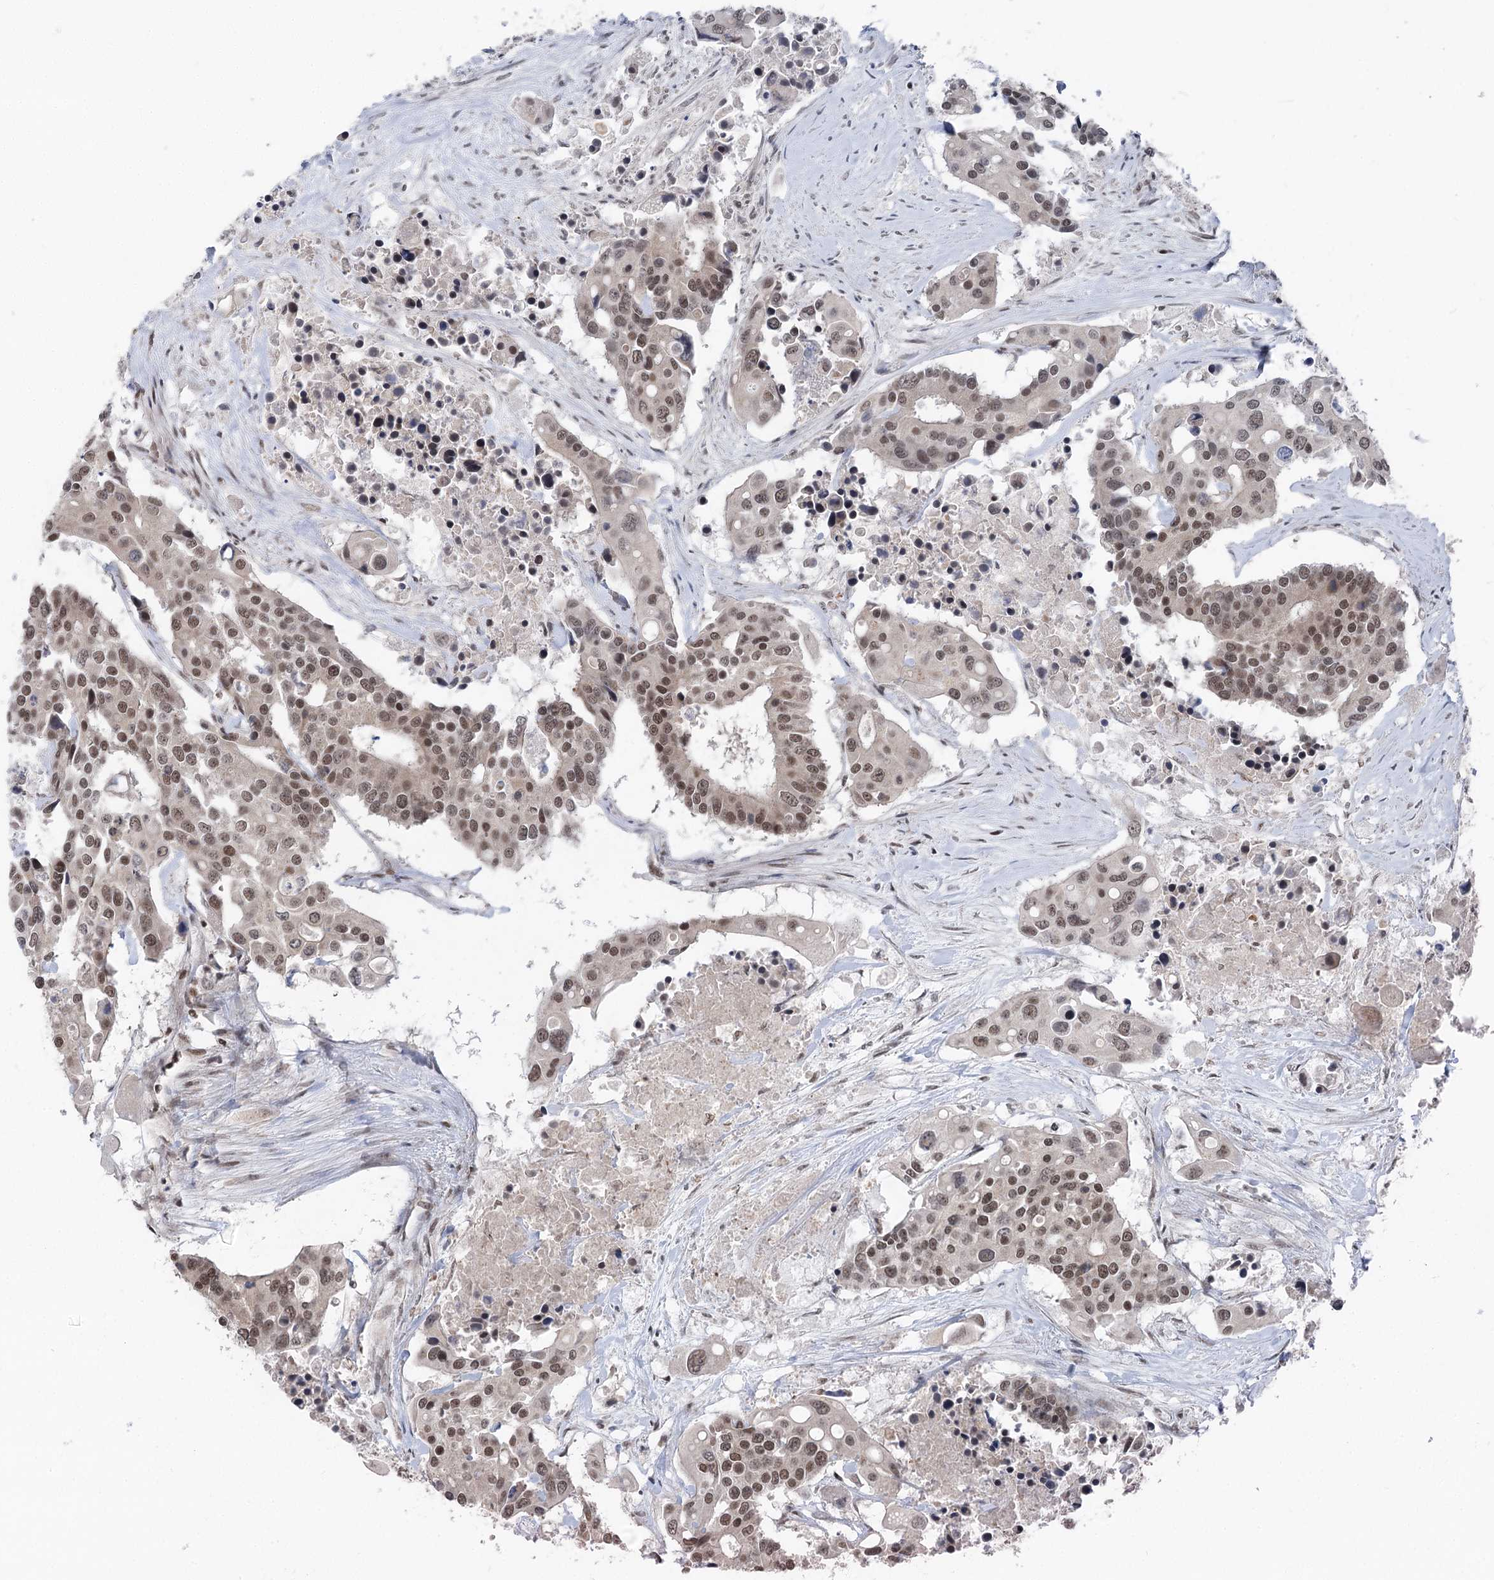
{"staining": {"intensity": "moderate", "quantity": ">75%", "location": "nuclear"}, "tissue": "colorectal cancer", "cell_type": "Tumor cells", "image_type": "cancer", "snomed": [{"axis": "morphology", "description": "Adenocarcinoma, NOS"}, {"axis": "topography", "description": "Colon"}], "caption": "Tumor cells display medium levels of moderate nuclear expression in about >75% of cells in colorectal cancer.", "gene": "CGGBP1", "patient": {"sex": "male", "age": 77}}